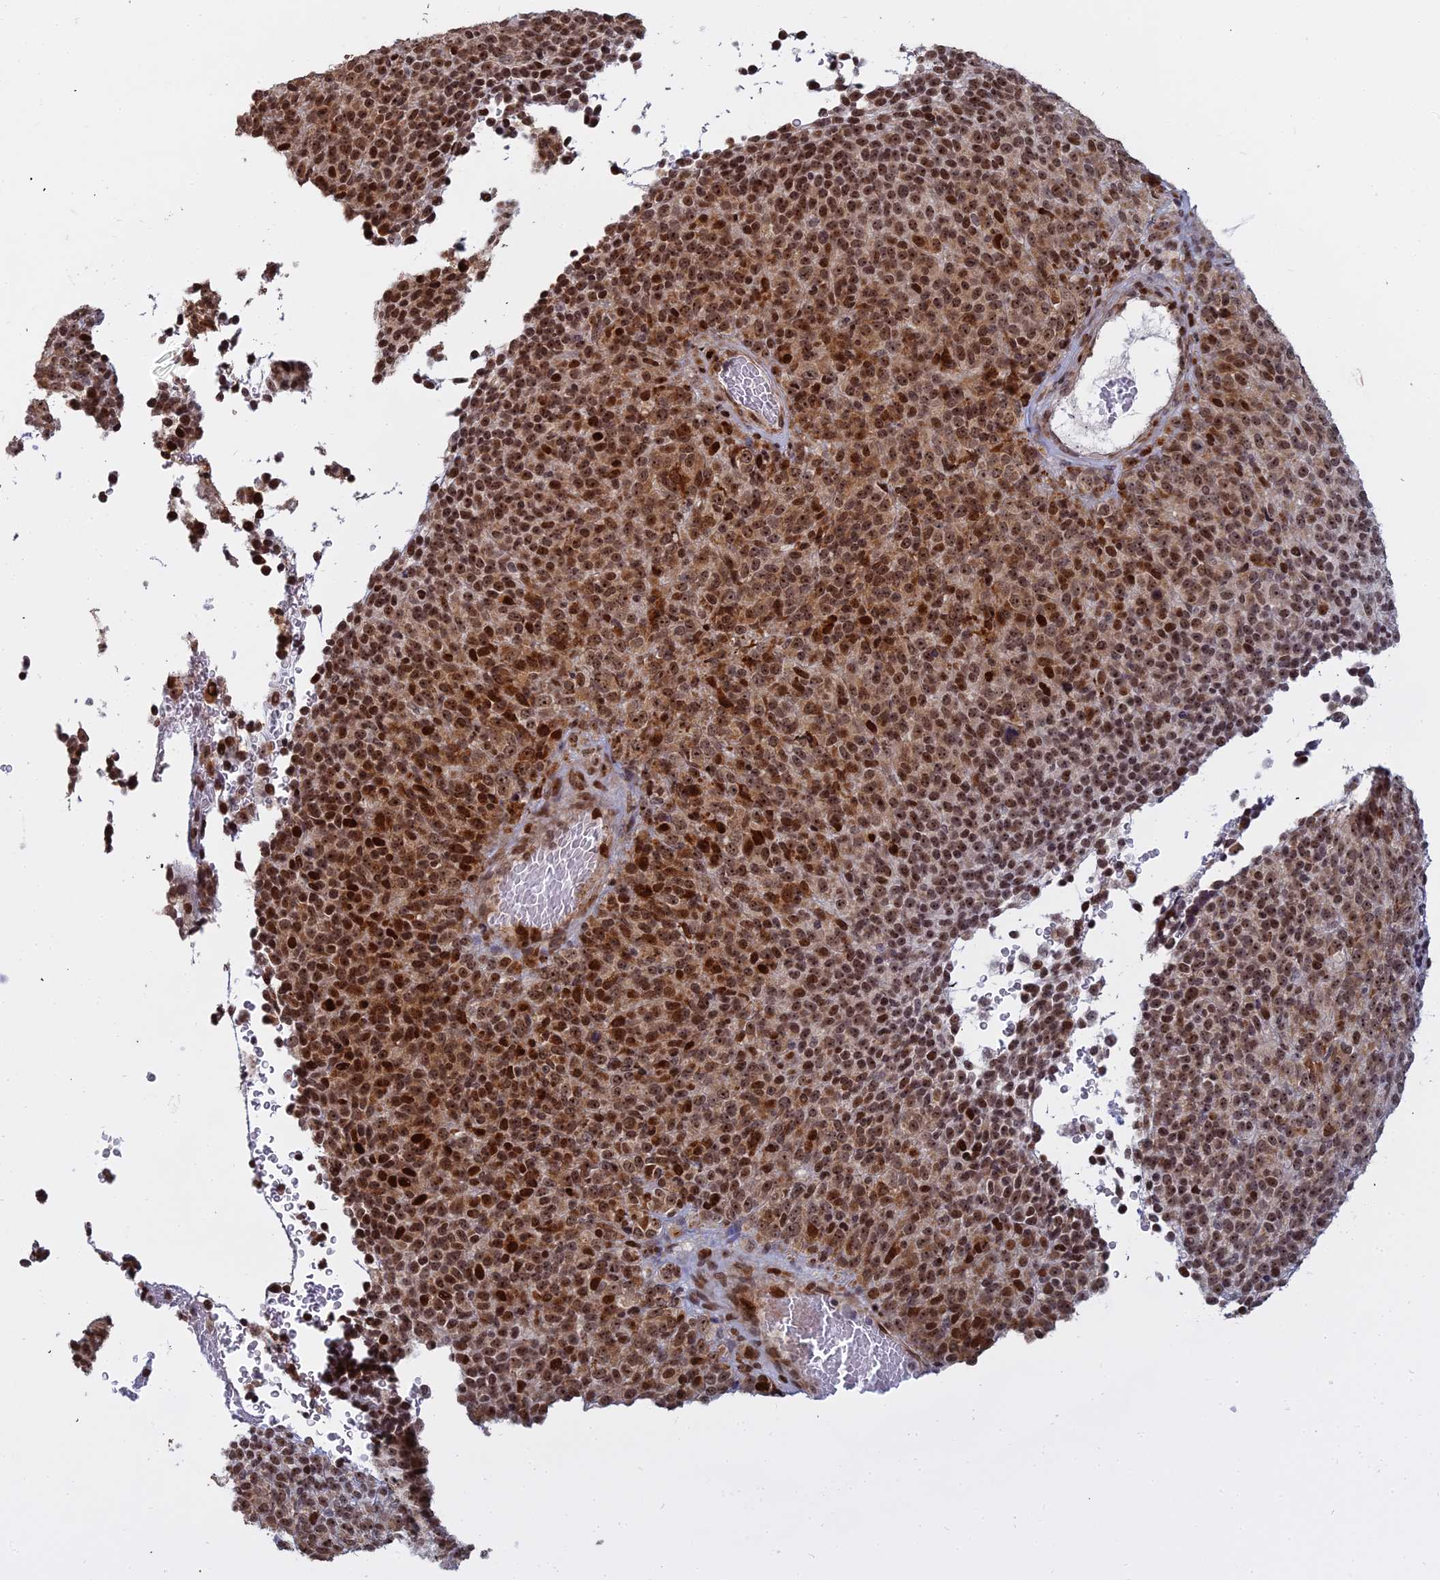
{"staining": {"intensity": "moderate", "quantity": ">75%", "location": "nuclear"}, "tissue": "melanoma", "cell_type": "Tumor cells", "image_type": "cancer", "snomed": [{"axis": "morphology", "description": "Malignant melanoma, Metastatic site"}, {"axis": "topography", "description": "Brain"}], "caption": "Immunohistochemistry (IHC) staining of malignant melanoma (metastatic site), which reveals medium levels of moderate nuclear expression in about >75% of tumor cells indicating moderate nuclear protein staining. The staining was performed using DAB (3,3'-diaminobenzidine) (brown) for protein detection and nuclei were counterstained in hematoxylin (blue).", "gene": "ABCA2", "patient": {"sex": "female", "age": 56}}